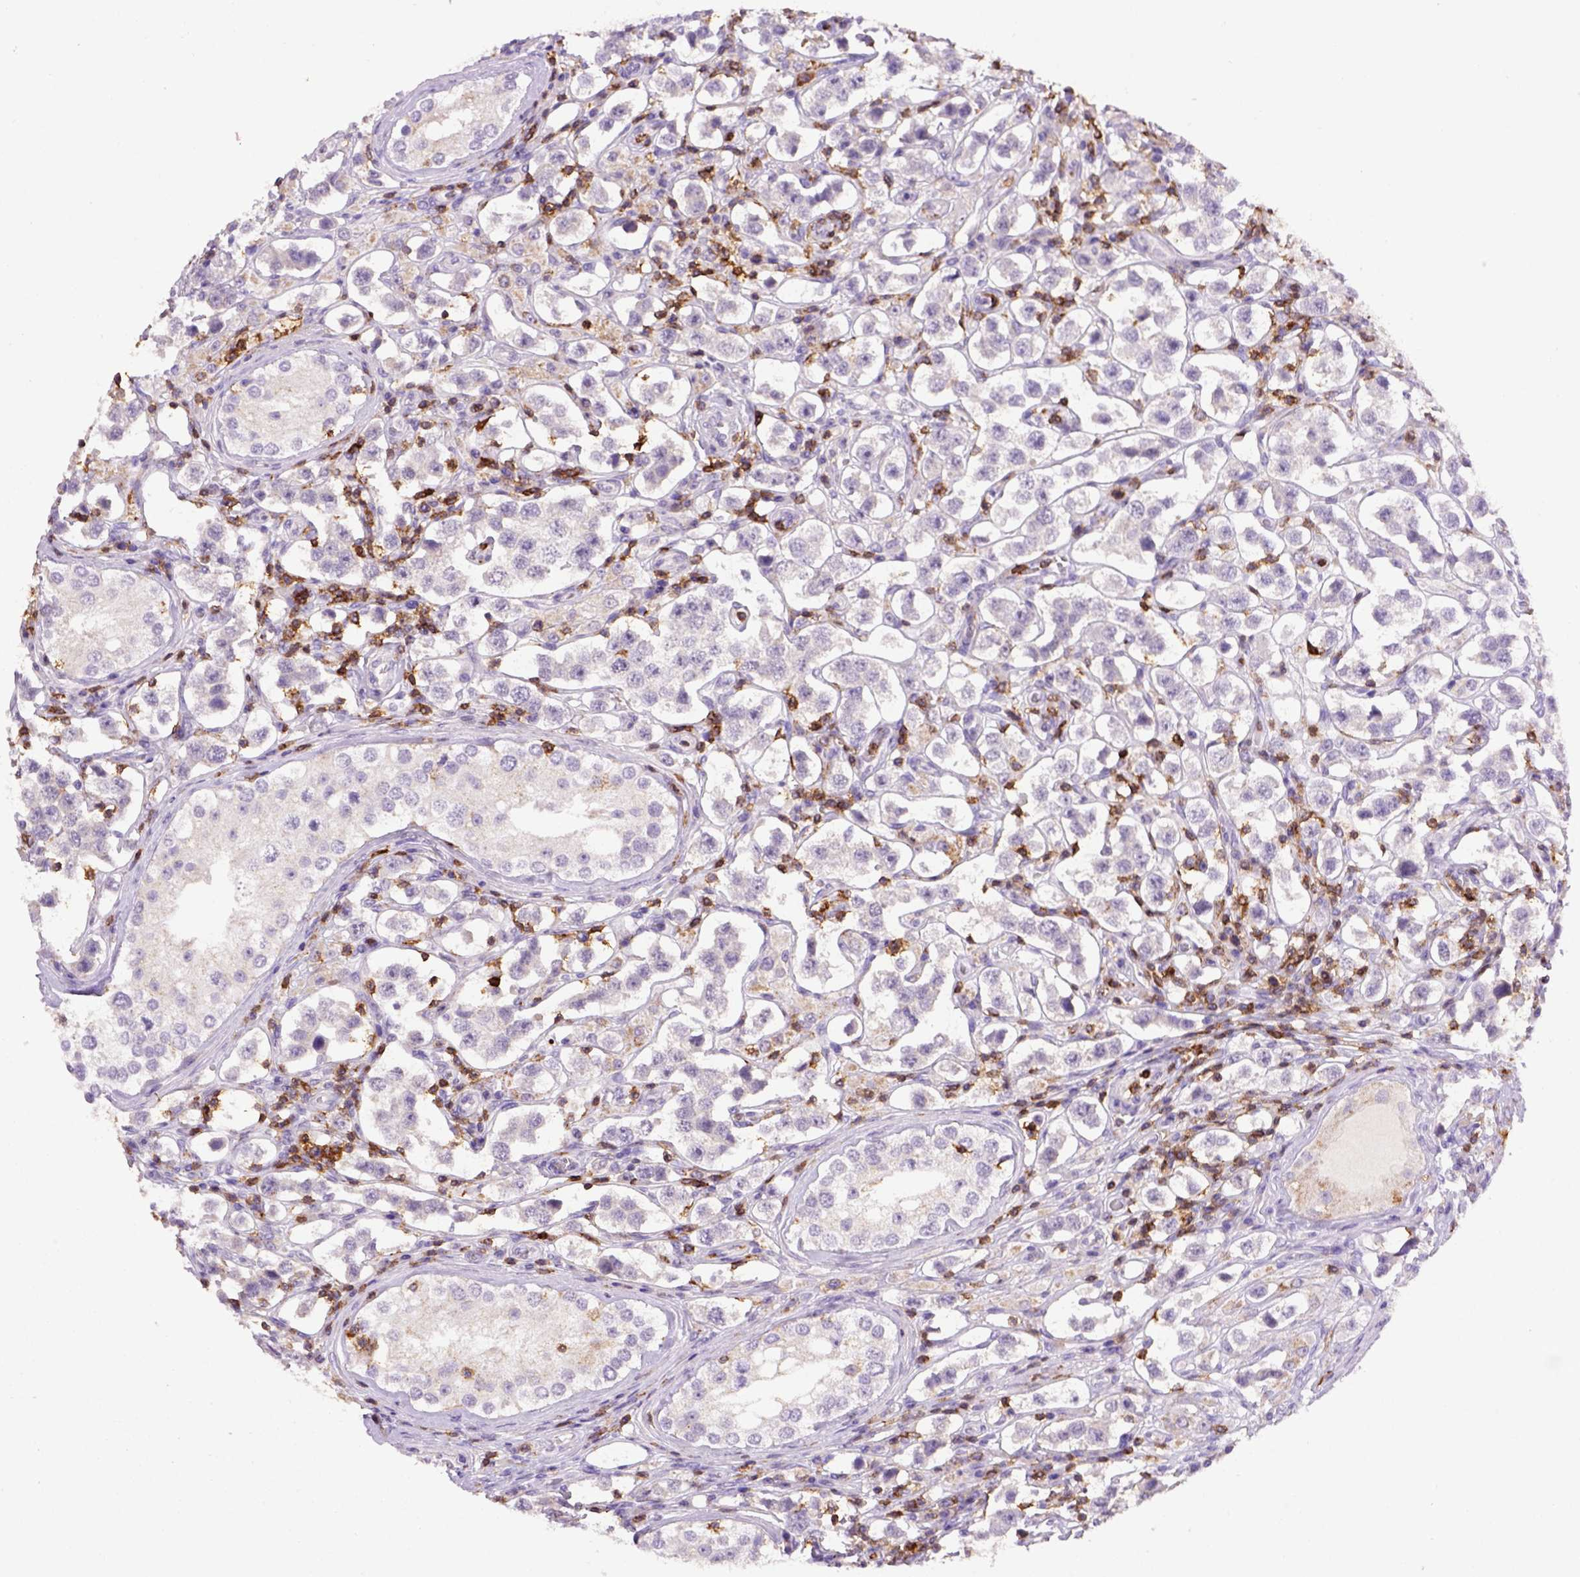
{"staining": {"intensity": "negative", "quantity": "none", "location": "none"}, "tissue": "testis cancer", "cell_type": "Tumor cells", "image_type": "cancer", "snomed": [{"axis": "morphology", "description": "Seminoma, NOS"}, {"axis": "topography", "description": "Testis"}], "caption": "Immunohistochemical staining of seminoma (testis) reveals no significant positivity in tumor cells.", "gene": "CD3E", "patient": {"sex": "male", "age": 37}}